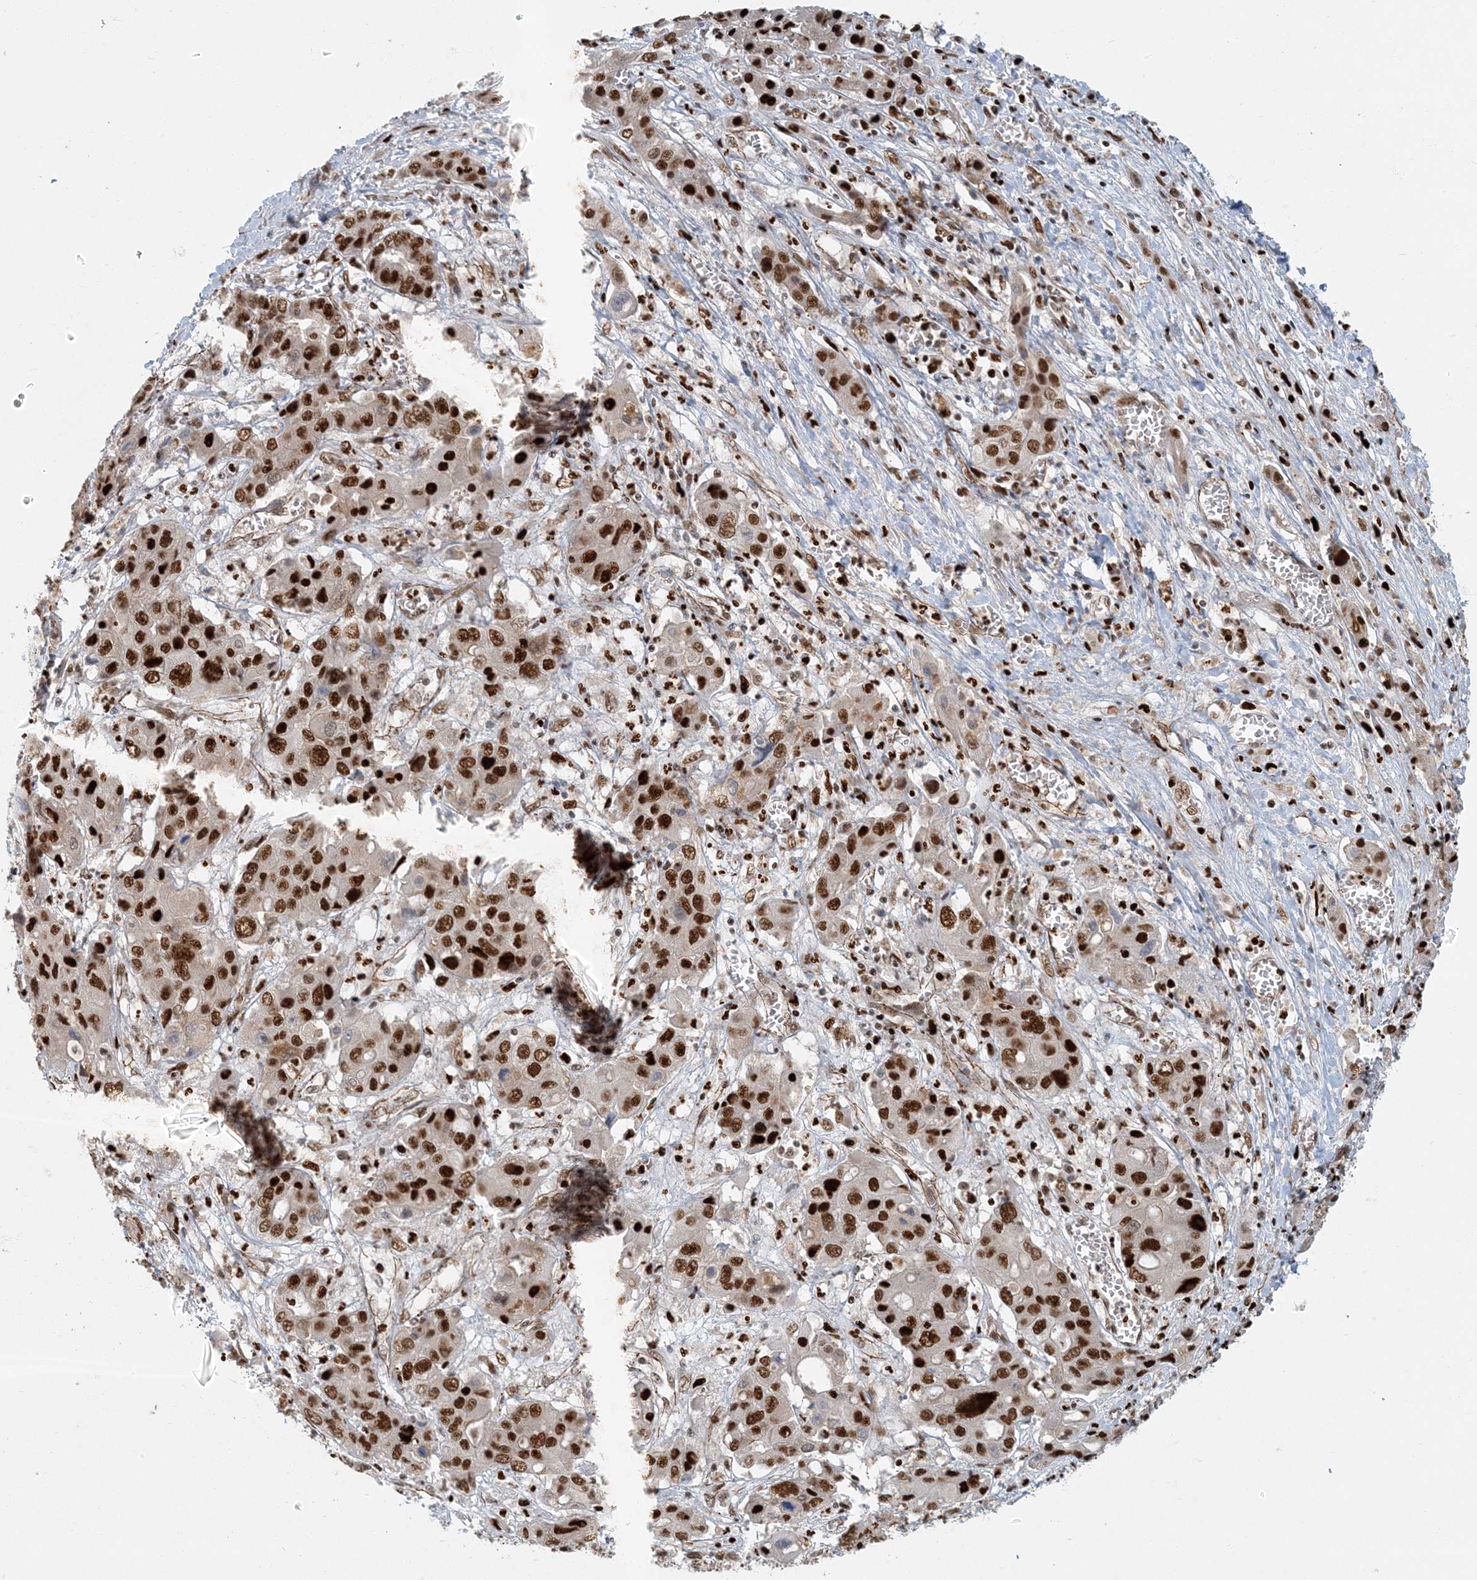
{"staining": {"intensity": "strong", "quantity": ">75%", "location": "nuclear"}, "tissue": "liver cancer", "cell_type": "Tumor cells", "image_type": "cancer", "snomed": [{"axis": "morphology", "description": "Cholangiocarcinoma"}, {"axis": "topography", "description": "Liver"}], "caption": "Cholangiocarcinoma (liver) tissue exhibits strong nuclear staining in about >75% of tumor cells, visualized by immunohistochemistry.", "gene": "AK9", "patient": {"sex": "male", "age": 67}}